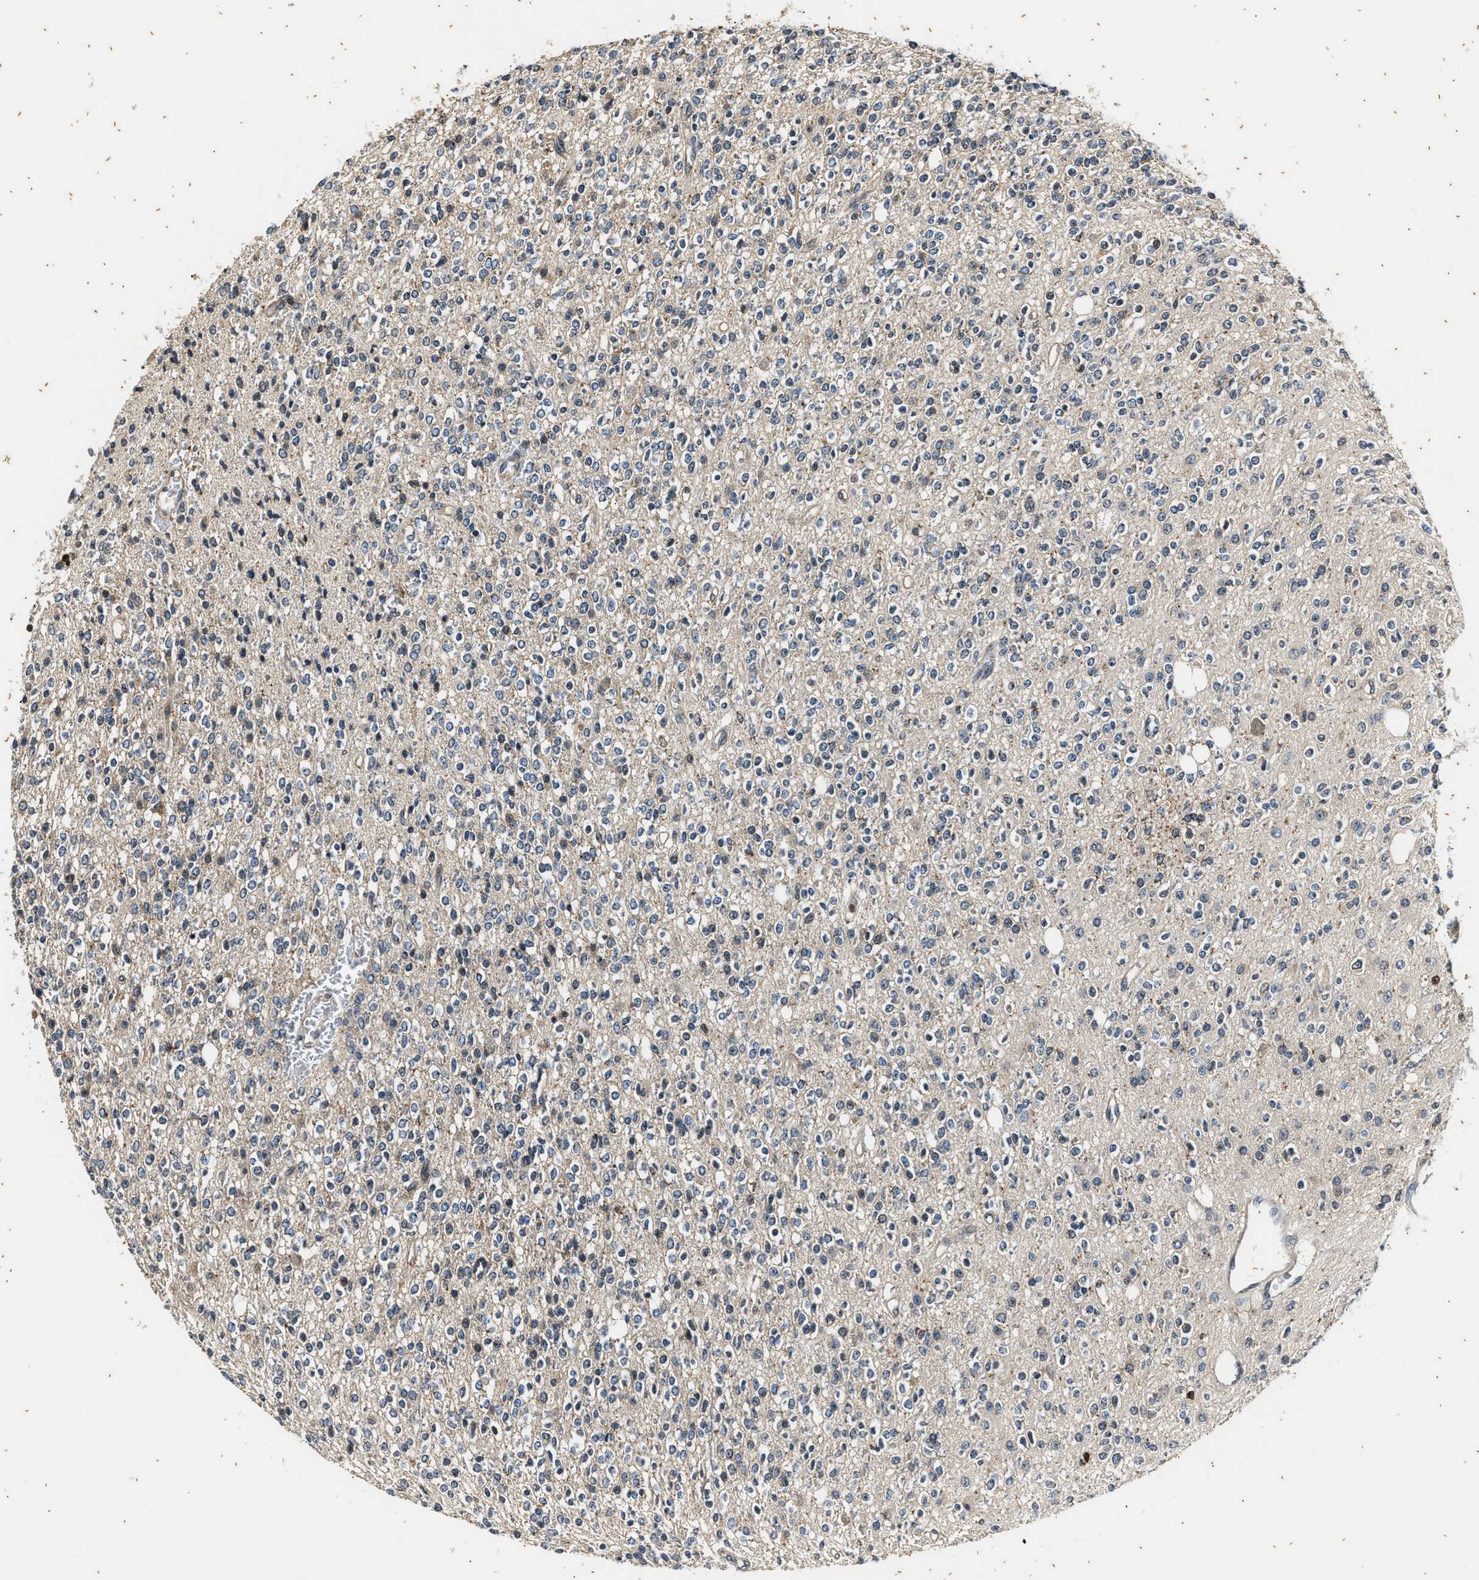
{"staining": {"intensity": "negative", "quantity": "none", "location": "none"}, "tissue": "glioma", "cell_type": "Tumor cells", "image_type": "cancer", "snomed": [{"axis": "morphology", "description": "Glioma, malignant, High grade"}, {"axis": "topography", "description": "Brain"}], "caption": "Immunohistochemistry of glioma demonstrates no expression in tumor cells.", "gene": "PTPN7", "patient": {"sex": "male", "age": 34}}